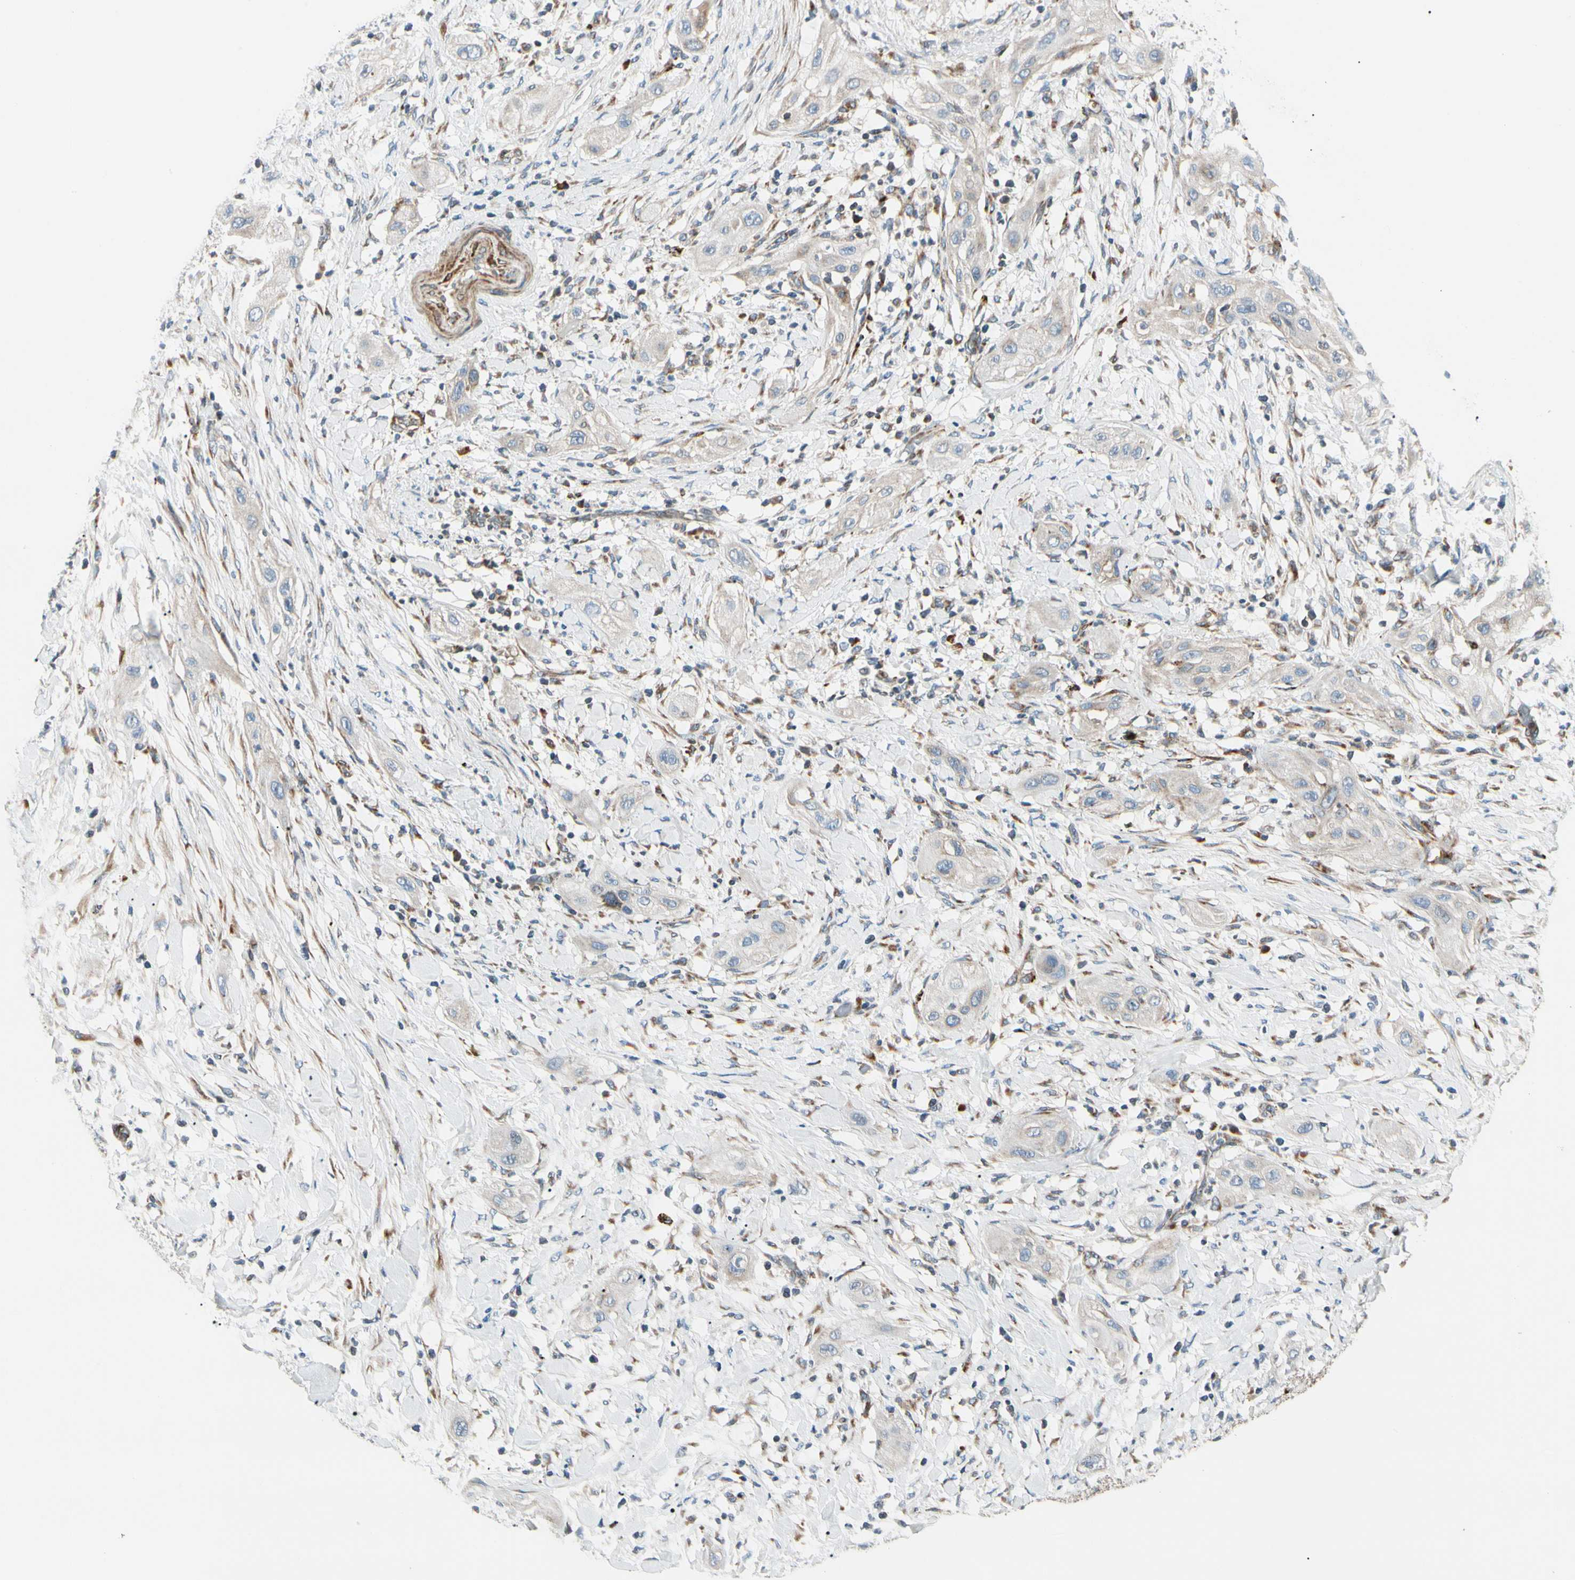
{"staining": {"intensity": "weak", "quantity": ">75%", "location": "cytoplasmic/membranous"}, "tissue": "lung cancer", "cell_type": "Tumor cells", "image_type": "cancer", "snomed": [{"axis": "morphology", "description": "Squamous cell carcinoma, NOS"}, {"axis": "topography", "description": "Lung"}], "caption": "Squamous cell carcinoma (lung) stained with a protein marker reveals weak staining in tumor cells.", "gene": "MRPL9", "patient": {"sex": "female", "age": 47}}